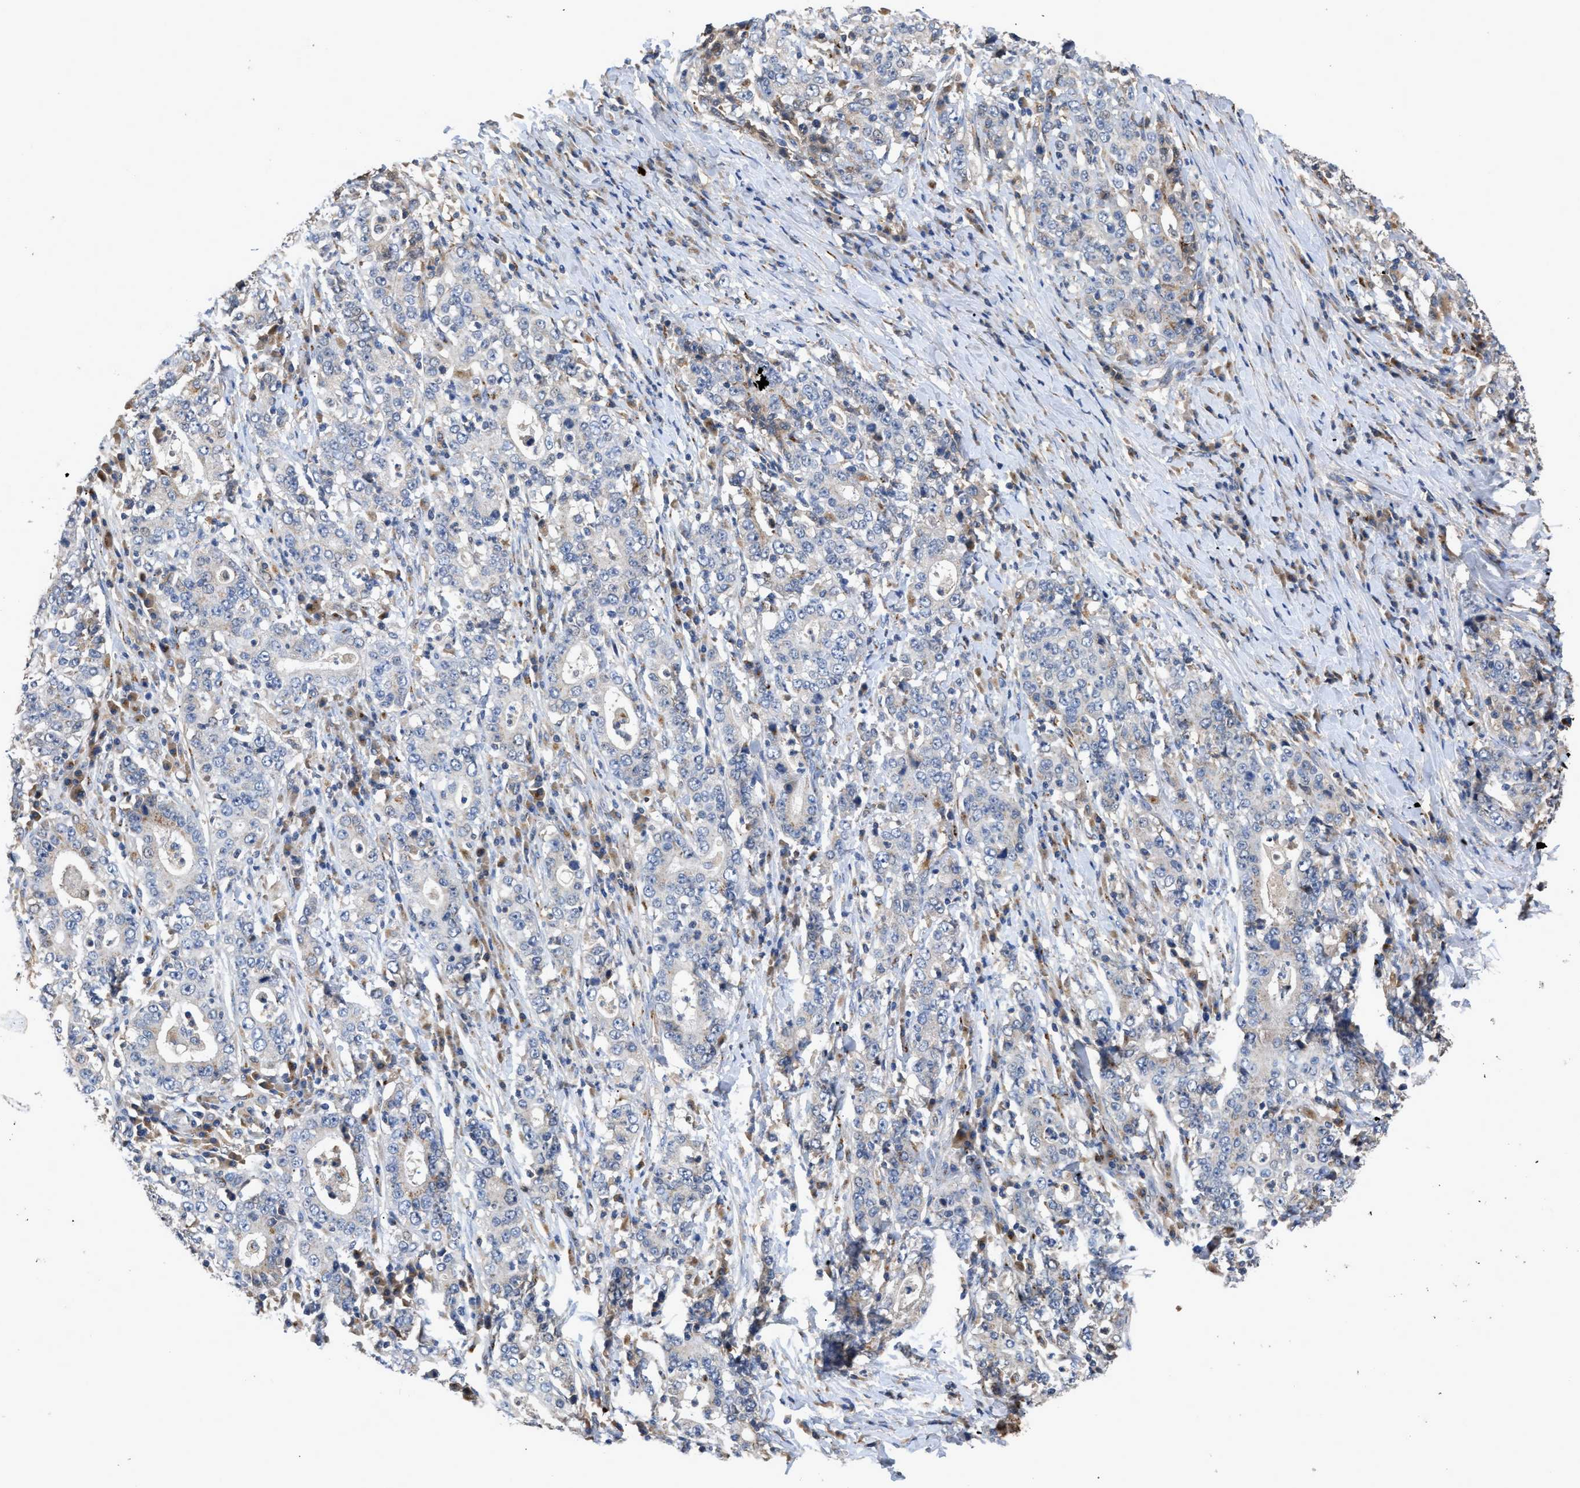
{"staining": {"intensity": "negative", "quantity": "none", "location": "none"}, "tissue": "stomach cancer", "cell_type": "Tumor cells", "image_type": "cancer", "snomed": [{"axis": "morphology", "description": "Normal tissue, NOS"}, {"axis": "morphology", "description": "Adenocarcinoma, NOS"}, {"axis": "topography", "description": "Stomach, upper"}, {"axis": "topography", "description": "Stomach"}], "caption": "High power microscopy image of an immunohistochemistry photomicrograph of stomach cancer, revealing no significant expression in tumor cells.", "gene": "SIK2", "patient": {"sex": "male", "age": 59}}